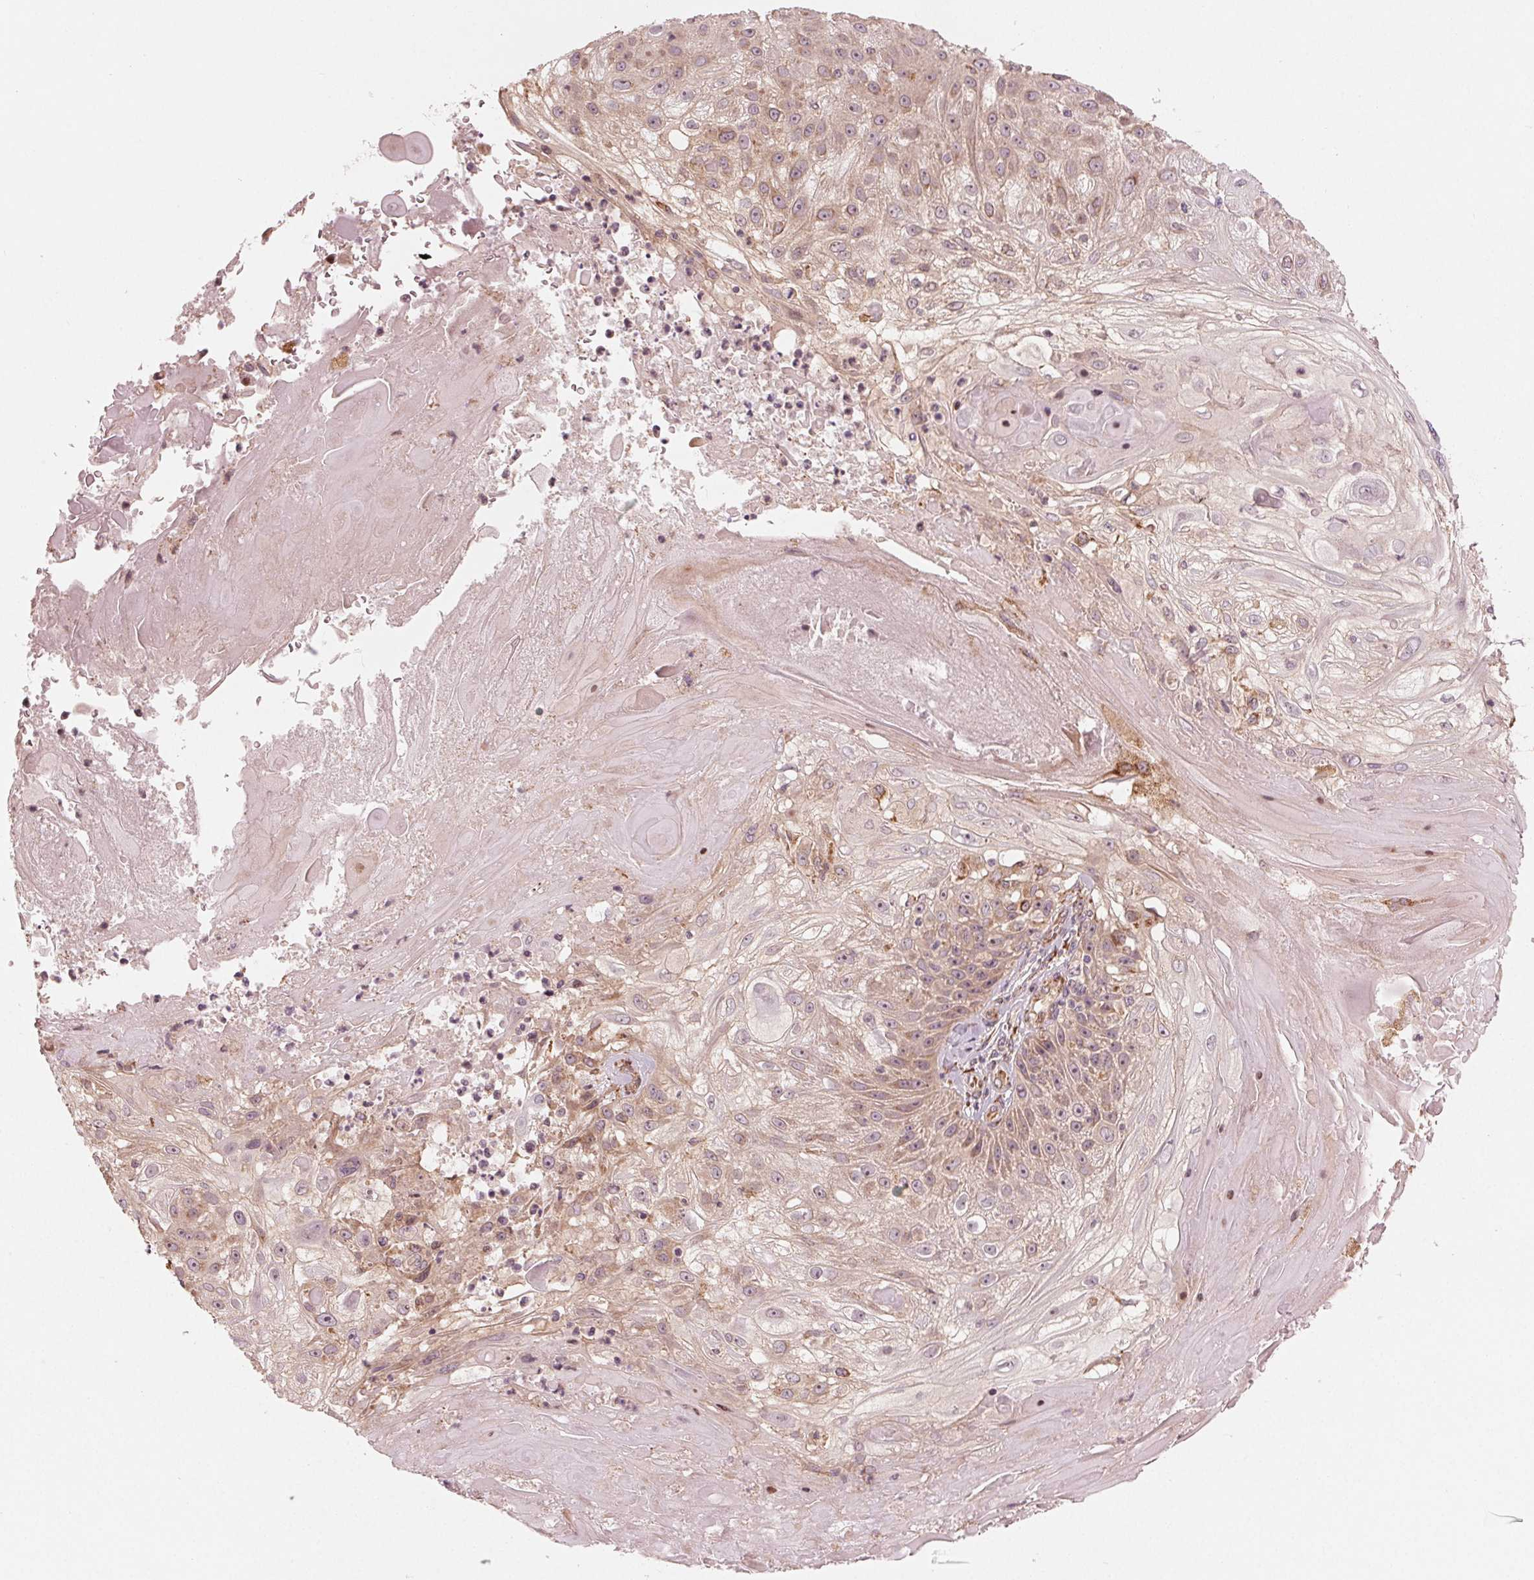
{"staining": {"intensity": "weak", "quantity": "25%-75%", "location": "cytoplasmic/membranous"}, "tissue": "skin cancer", "cell_type": "Tumor cells", "image_type": "cancer", "snomed": [{"axis": "morphology", "description": "Normal tissue, NOS"}, {"axis": "morphology", "description": "Squamous cell carcinoma, NOS"}, {"axis": "topography", "description": "Skin"}], "caption": "This image displays immunohistochemistry (IHC) staining of human skin squamous cell carcinoma, with low weak cytoplasmic/membranous staining in about 25%-75% of tumor cells.", "gene": "CMIP", "patient": {"sex": "female", "age": 83}}